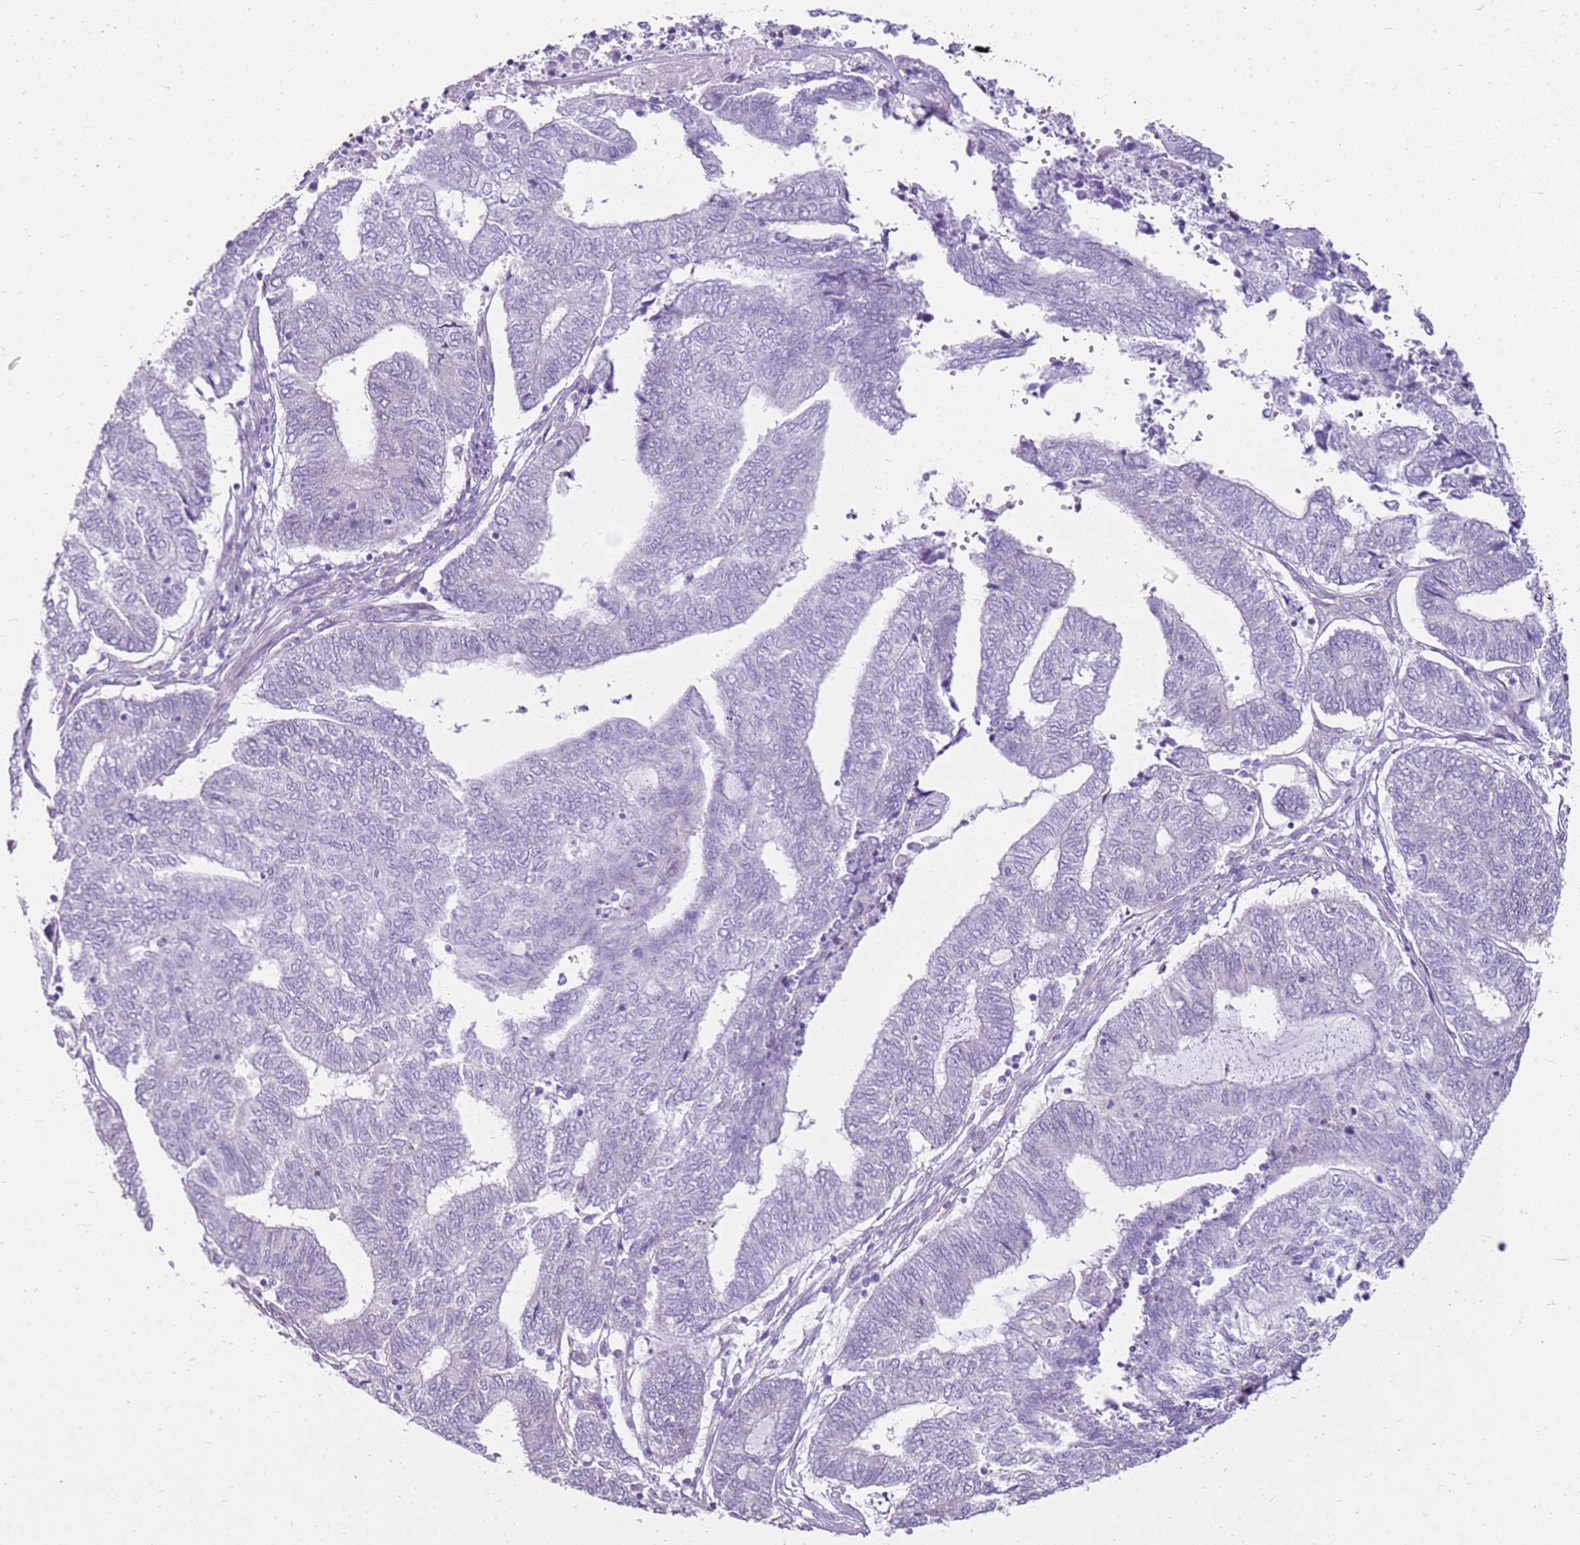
{"staining": {"intensity": "negative", "quantity": "none", "location": "none"}, "tissue": "endometrial cancer", "cell_type": "Tumor cells", "image_type": "cancer", "snomed": [{"axis": "morphology", "description": "Adenocarcinoma, NOS"}, {"axis": "topography", "description": "Uterus"}, {"axis": "topography", "description": "Endometrium"}], "caption": "Immunohistochemistry (IHC) micrograph of human endometrial adenocarcinoma stained for a protein (brown), which shows no staining in tumor cells.", "gene": "HSPB1", "patient": {"sex": "female", "age": 70}}